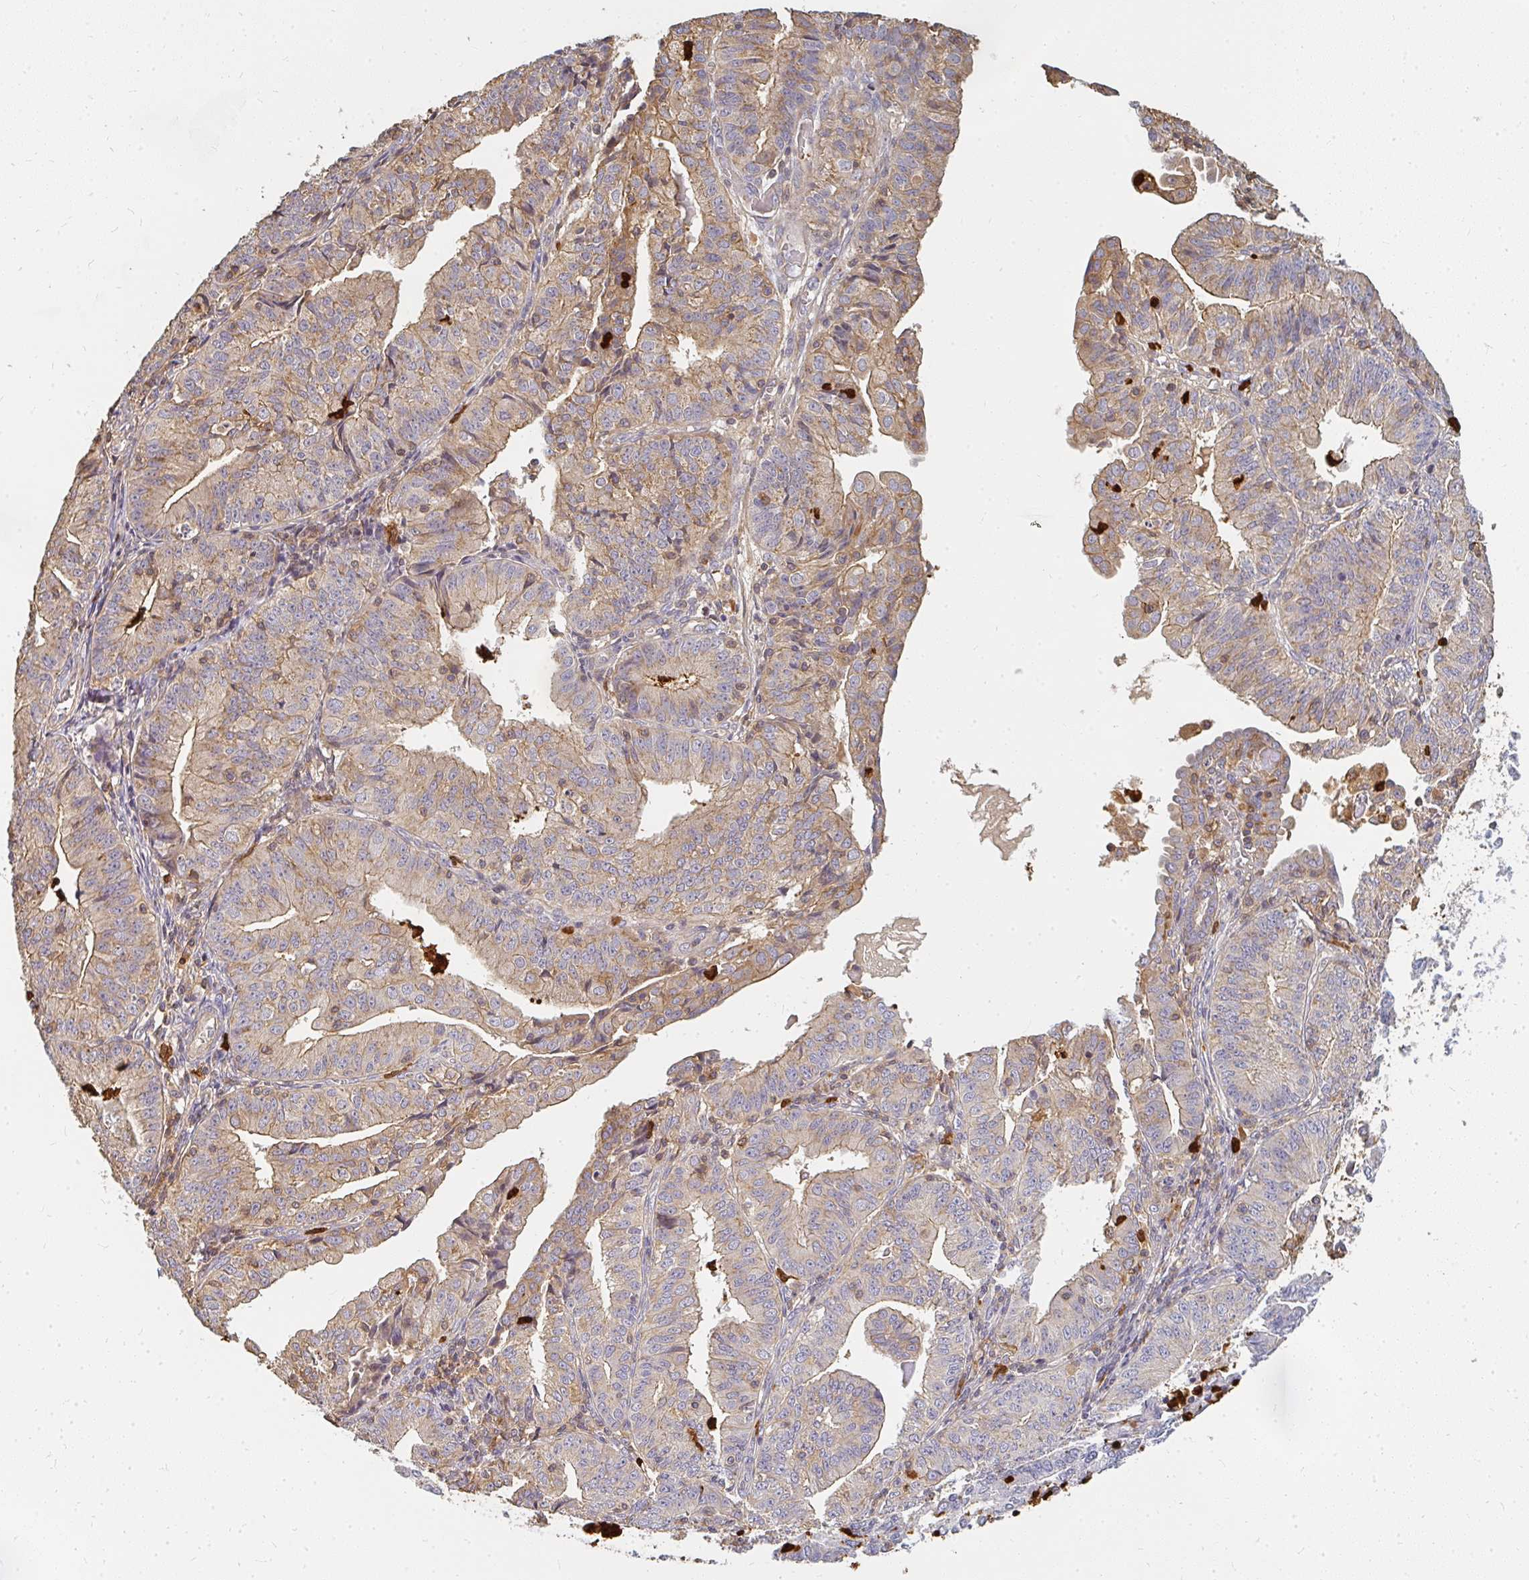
{"staining": {"intensity": "moderate", "quantity": ">75%", "location": "cytoplasmic/membranous"}, "tissue": "endometrial cancer", "cell_type": "Tumor cells", "image_type": "cancer", "snomed": [{"axis": "morphology", "description": "Adenocarcinoma, NOS"}, {"axis": "topography", "description": "Endometrium"}], "caption": "A medium amount of moderate cytoplasmic/membranous staining is identified in approximately >75% of tumor cells in endometrial cancer tissue.", "gene": "CNTRL", "patient": {"sex": "female", "age": 56}}